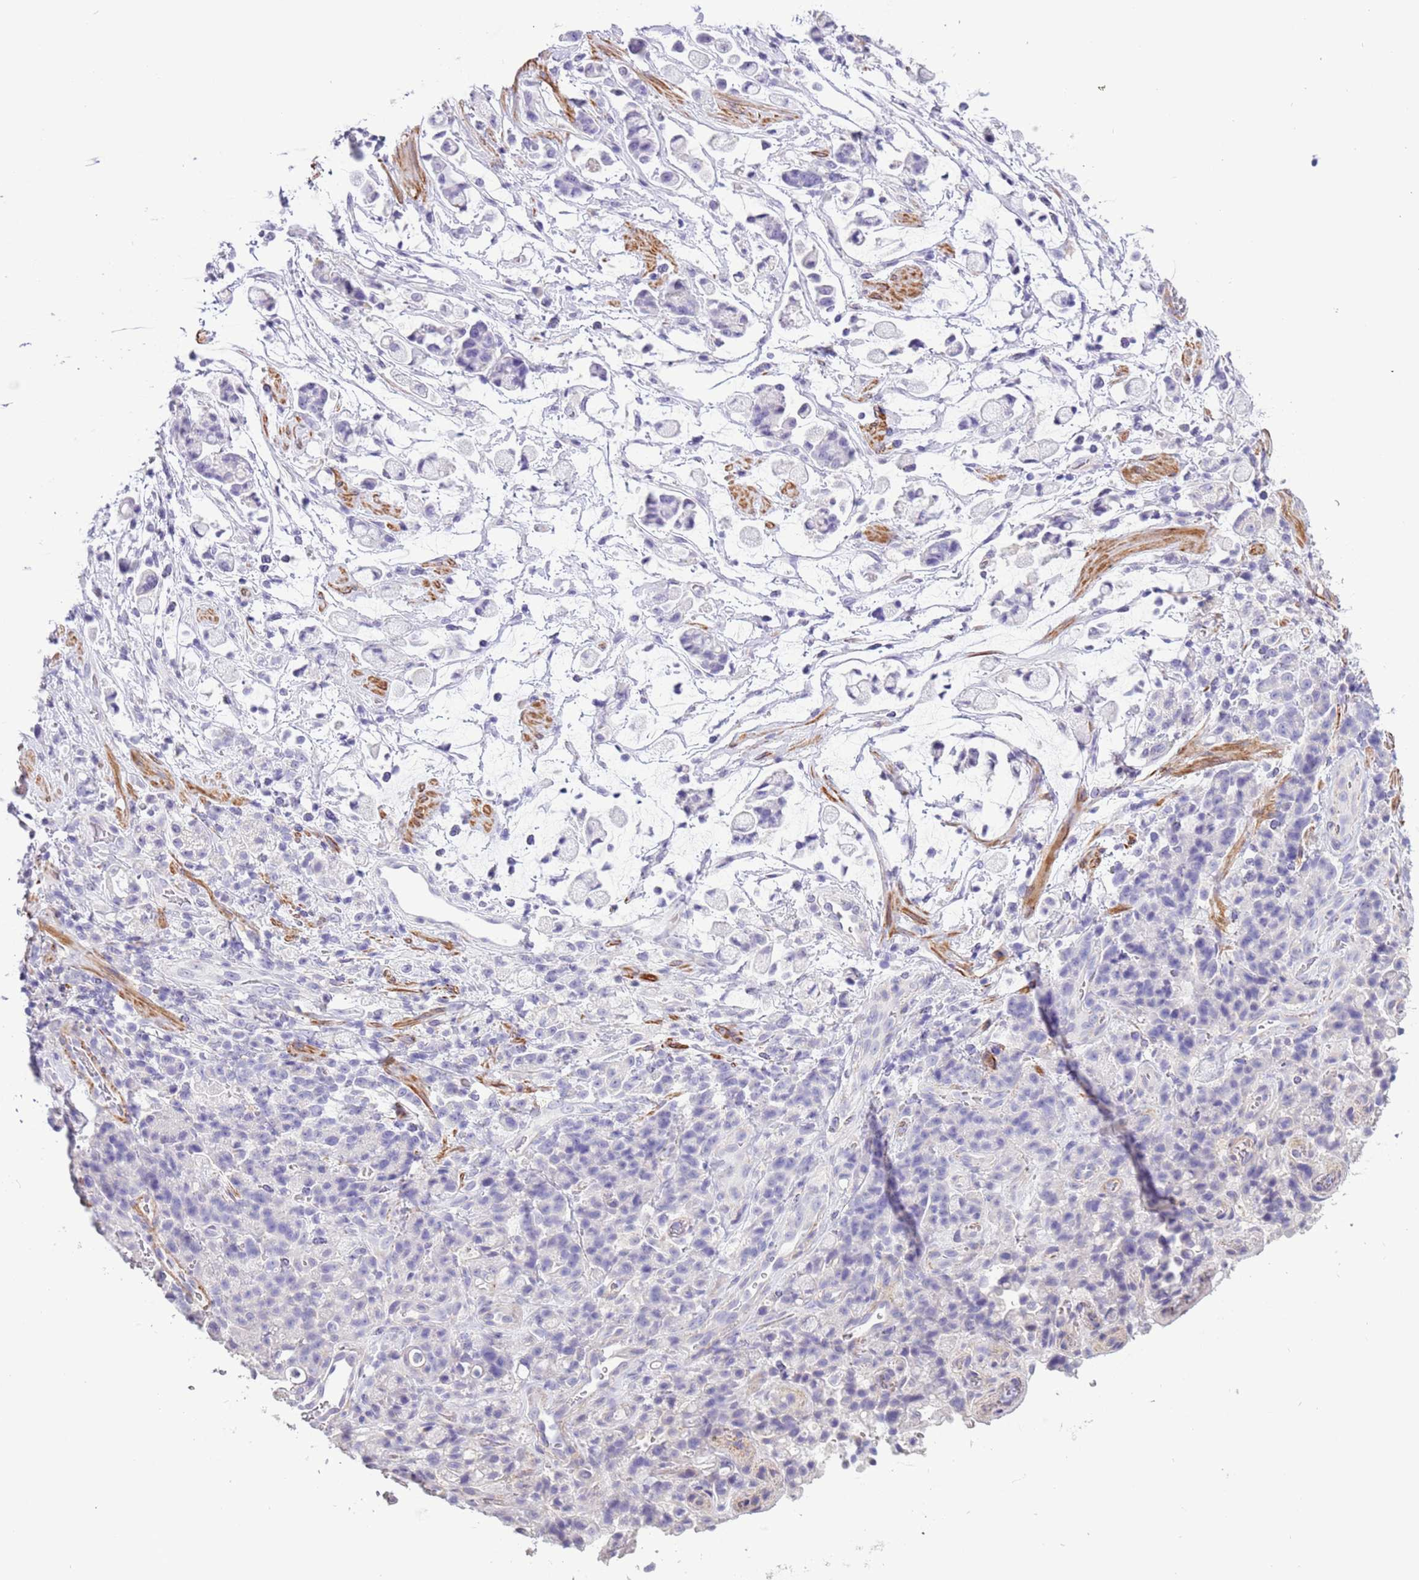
{"staining": {"intensity": "negative", "quantity": "none", "location": "none"}, "tissue": "stomach cancer", "cell_type": "Tumor cells", "image_type": "cancer", "snomed": [{"axis": "morphology", "description": "Adenocarcinoma, NOS"}, {"axis": "topography", "description": "Stomach"}], "caption": "Immunohistochemistry of adenocarcinoma (stomach) reveals no staining in tumor cells. Brightfield microscopy of immunohistochemistry stained with DAB (3,3'-diaminobenzidine) (brown) and hematoxylin (blue), captured at high magnification.", "gene": "PCGF2", "patient": {"sex": "female", "age": 60}}